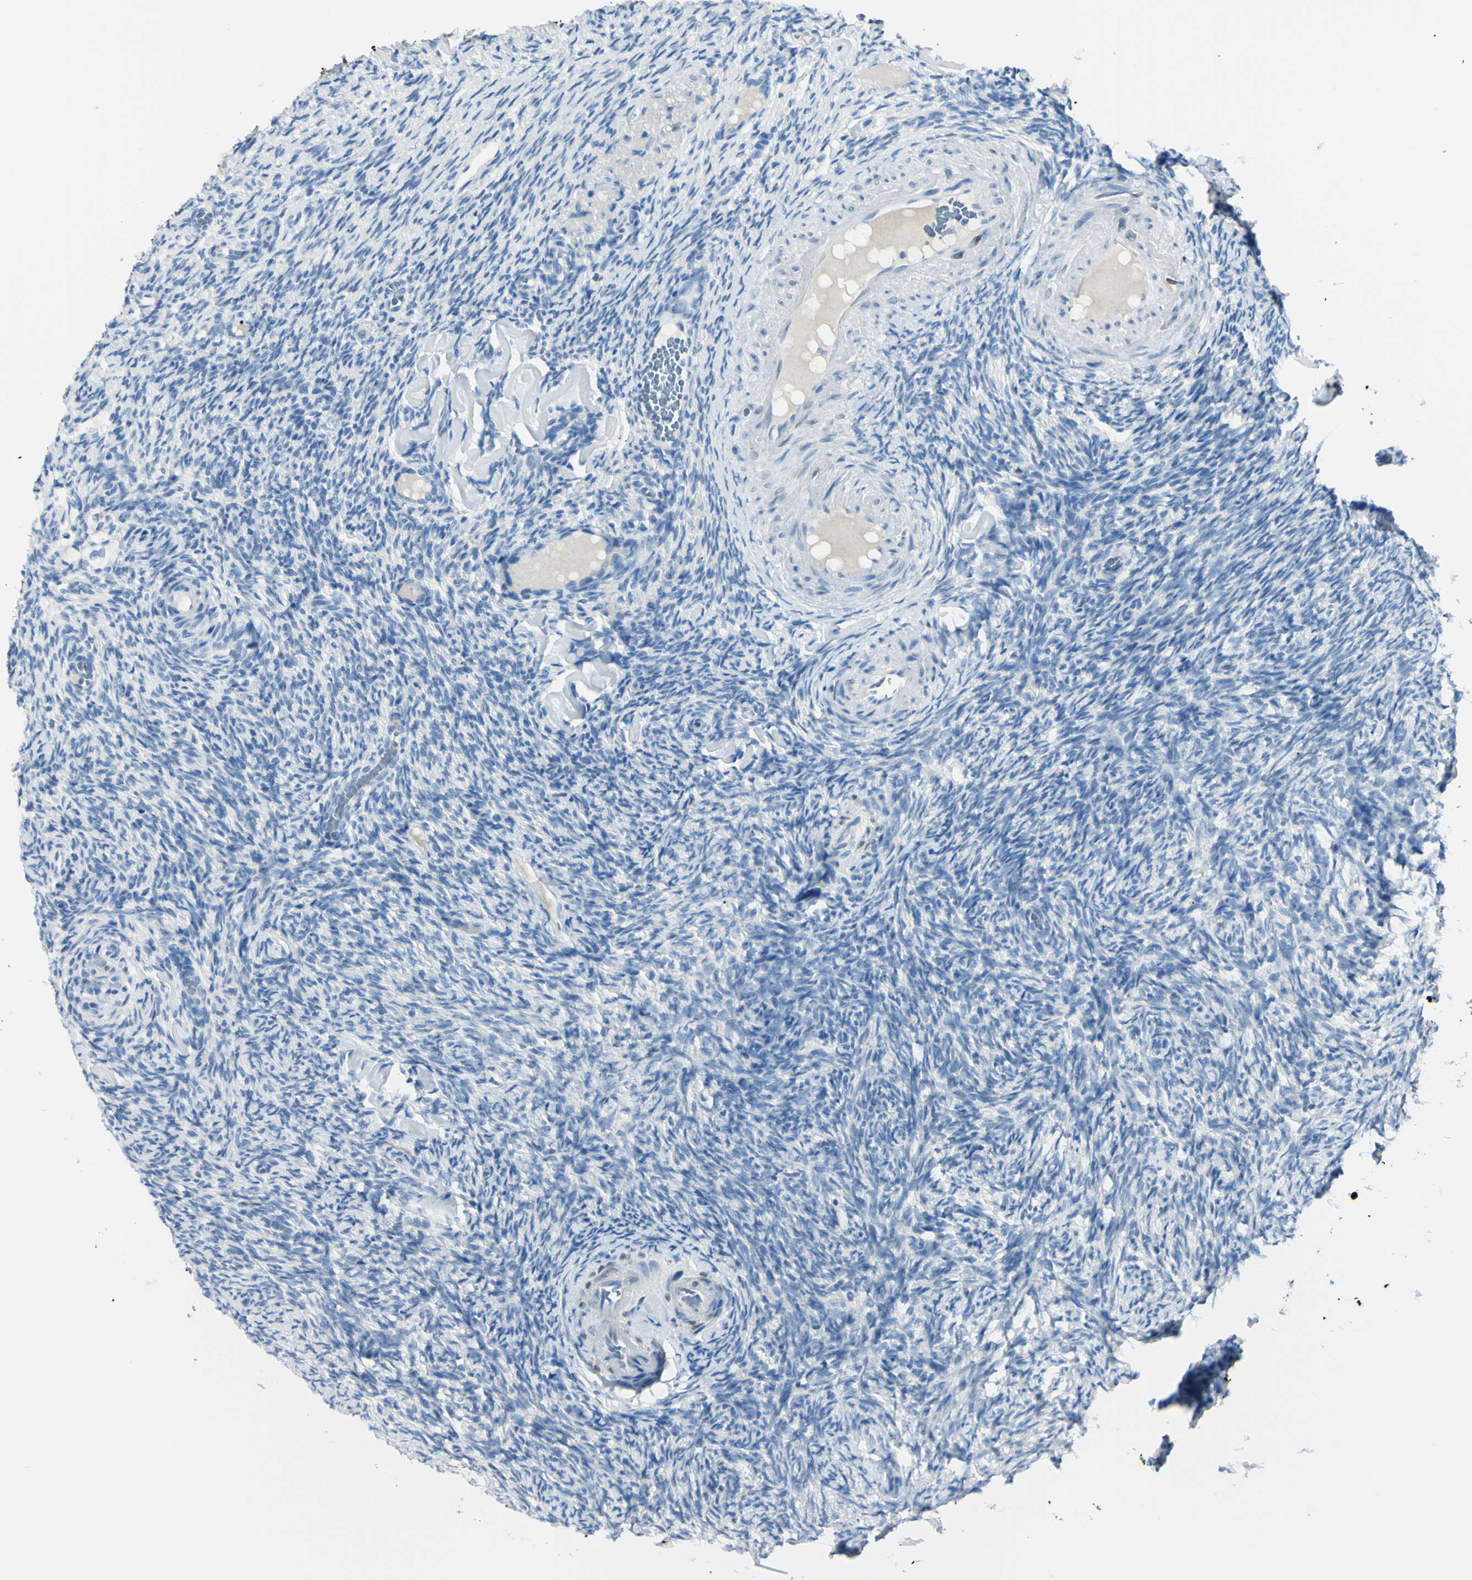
{"staining": {"intensity": "negative", "quantity": "none", "location": "none"}, "tissue": "ovary", "cell_type": "Ovarian stroma cells", "image_type": "normal", "snomed": [{"axis": "morphology", "description": "Normal tissue, NOS"}, {"axis": "topography", "description": "Ovary"}], "caption": "Histopathology image shows no significant protein positivity in ovarian stroma cells of benign ovary.", "gene": "FOLH1", "patient": {"sex": "female", "age": 60}}